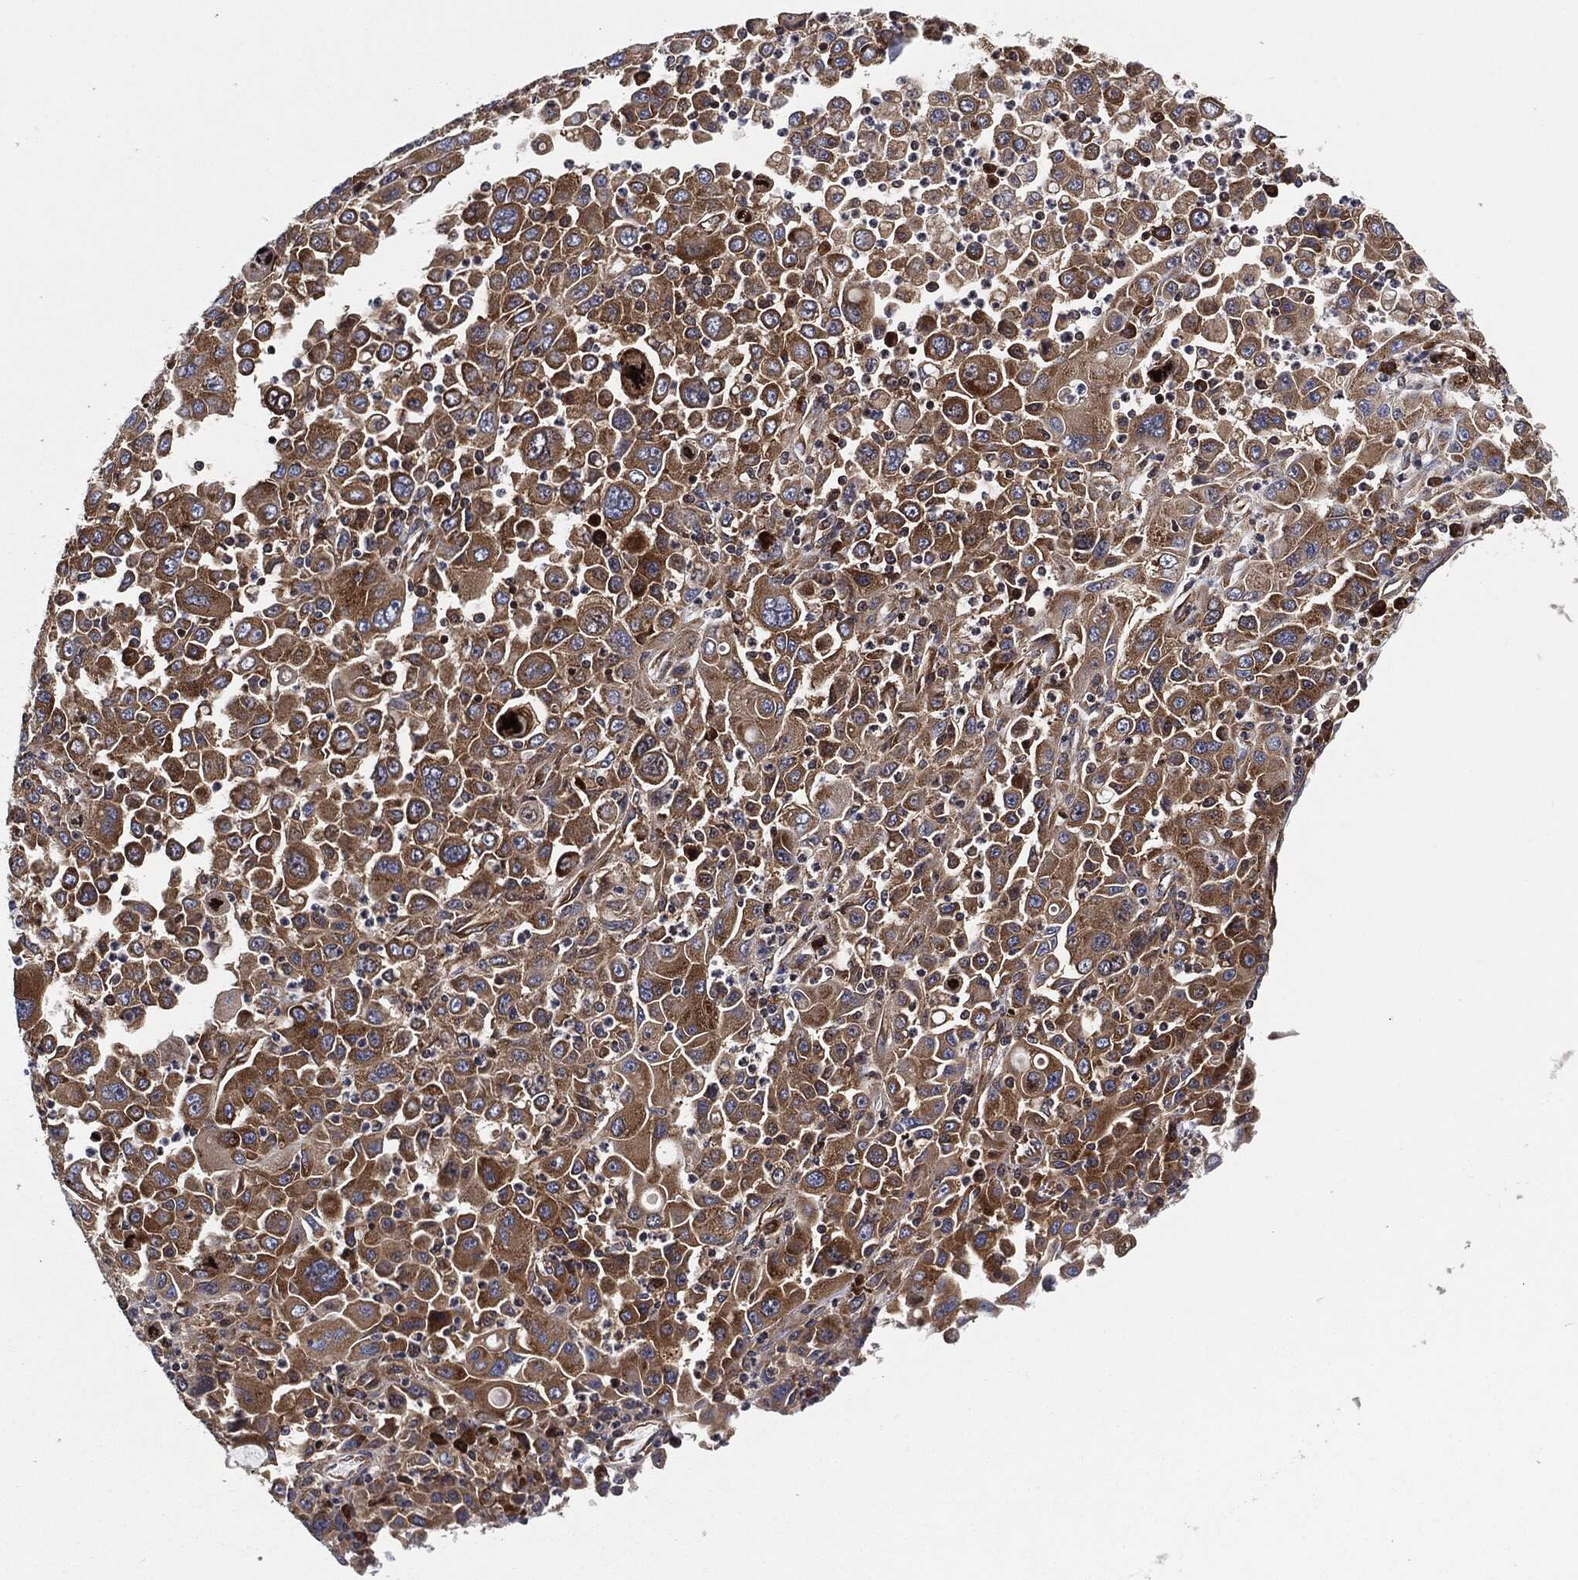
{"staining": {"intensity": "strong", "quantity": "25%-75%", "location": "cytoplasmic/membranous"}, "tissue": "stomach cancer", "cell_type": "Tumor cells", "image_type": "cancer", "snomed": [{"axis": "morphology", "description": "Adenocarcinoma, NOS"}, {"axis": "topography", "description": "Stomach"}], "caption": "Immunohistochemistry (IHC) photomicrograph of human stomach cancer (adenocarcinoma) stained for a protein (brown), which exhibits high levels of strong cytoplasmic/membranous staining in about 25%-75% of tumor cells.", "gene": "EIF2S2", "patient": {"sex": "male", "age": 56}}